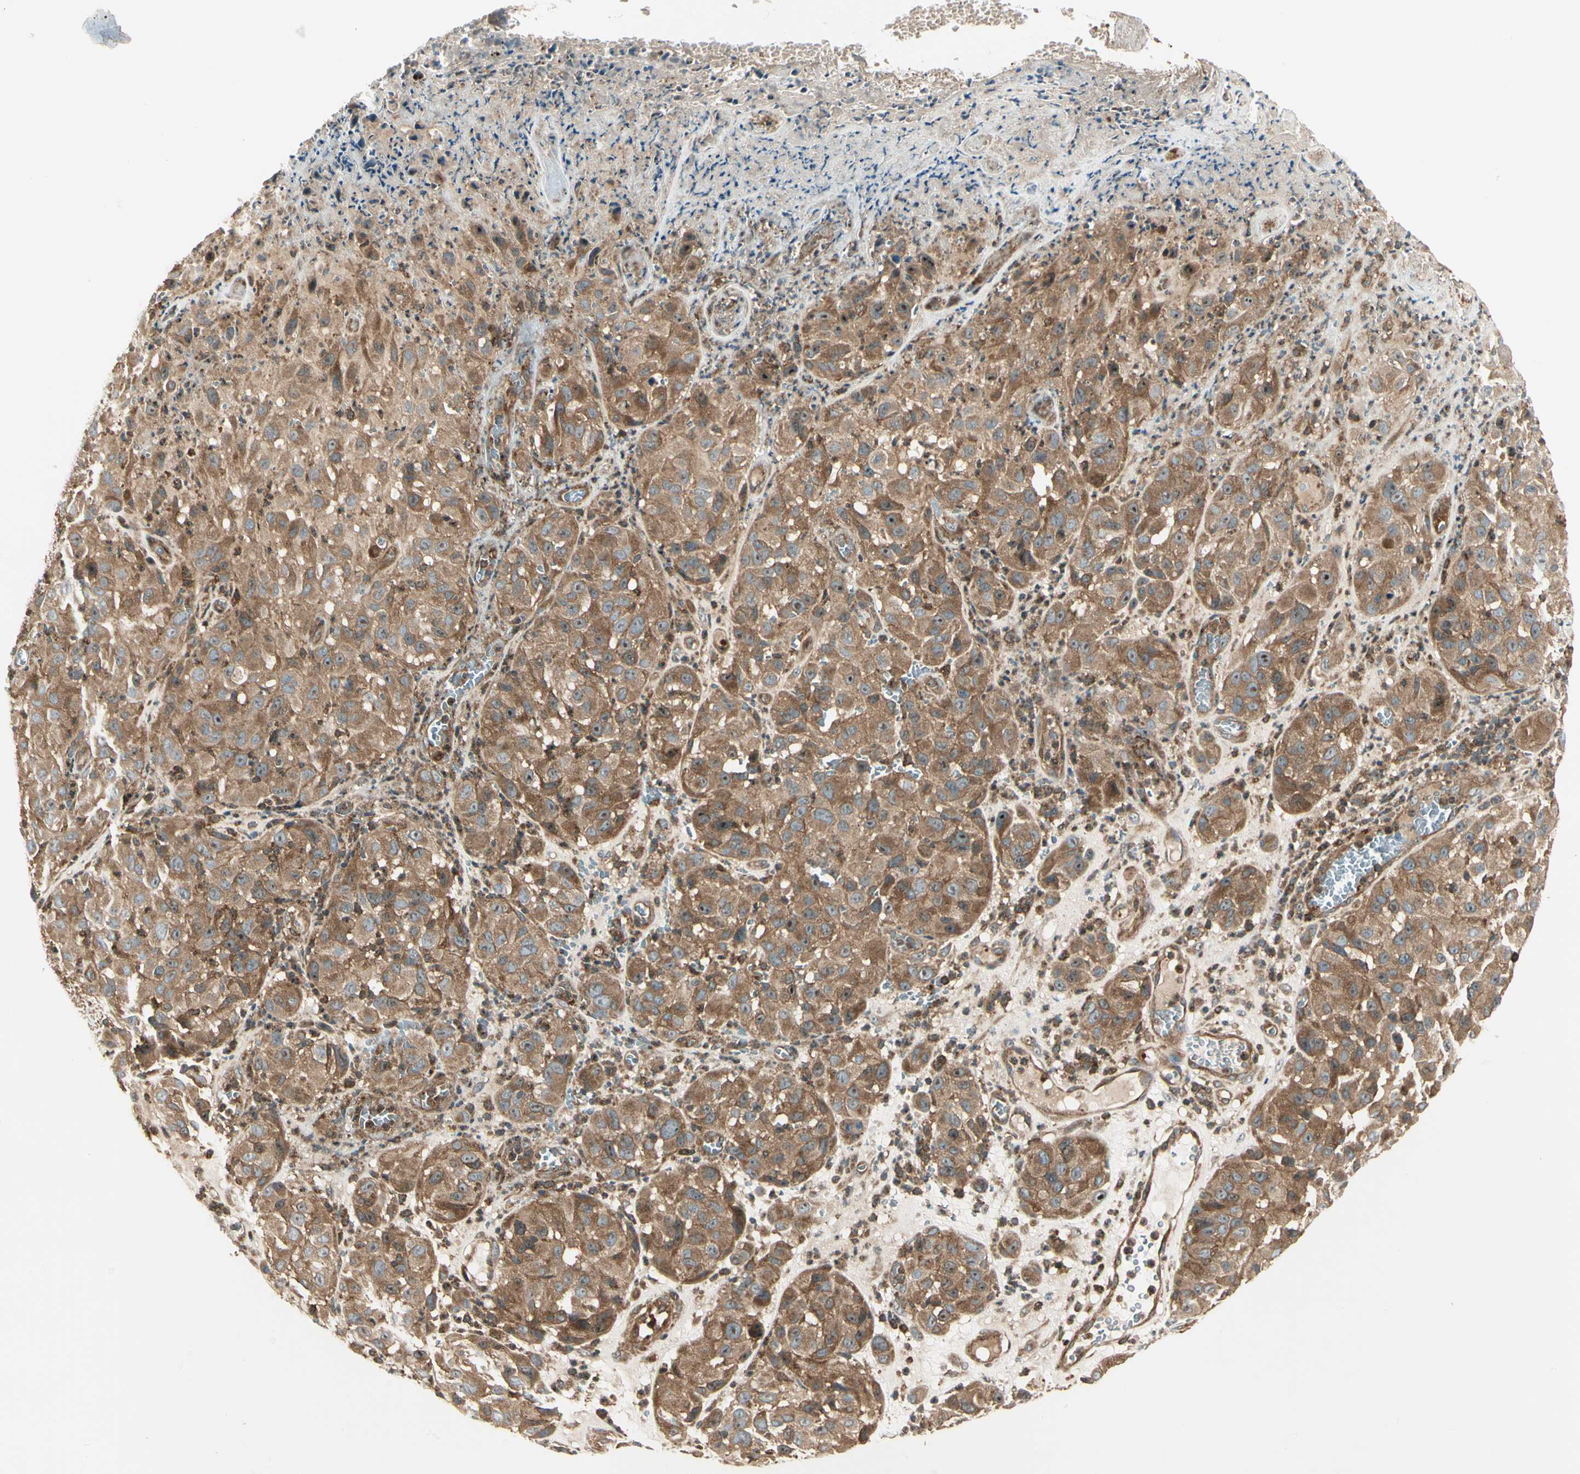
{"staining": {"intensity": "moderate", "quantity": ">75%", "location": "cytoplasmic/membranous,nuclear"}, "tissue": "melanoma", "cell_type": "Tumor cells", "image_type": "cancer", "snomed": [{"axis": "morphology", "description": "Malignant melanoma, NOS"}, {"axis": "topography", "description": "Skin"}], "caption": "A histopathology image of human melanoma stained for a protein demonstrates moderate cytoplasmic/membranous and nuclear brown staining in tumor cells.", "gene": "FKBP15", "patient": {"sex": "female", "age": 21}}